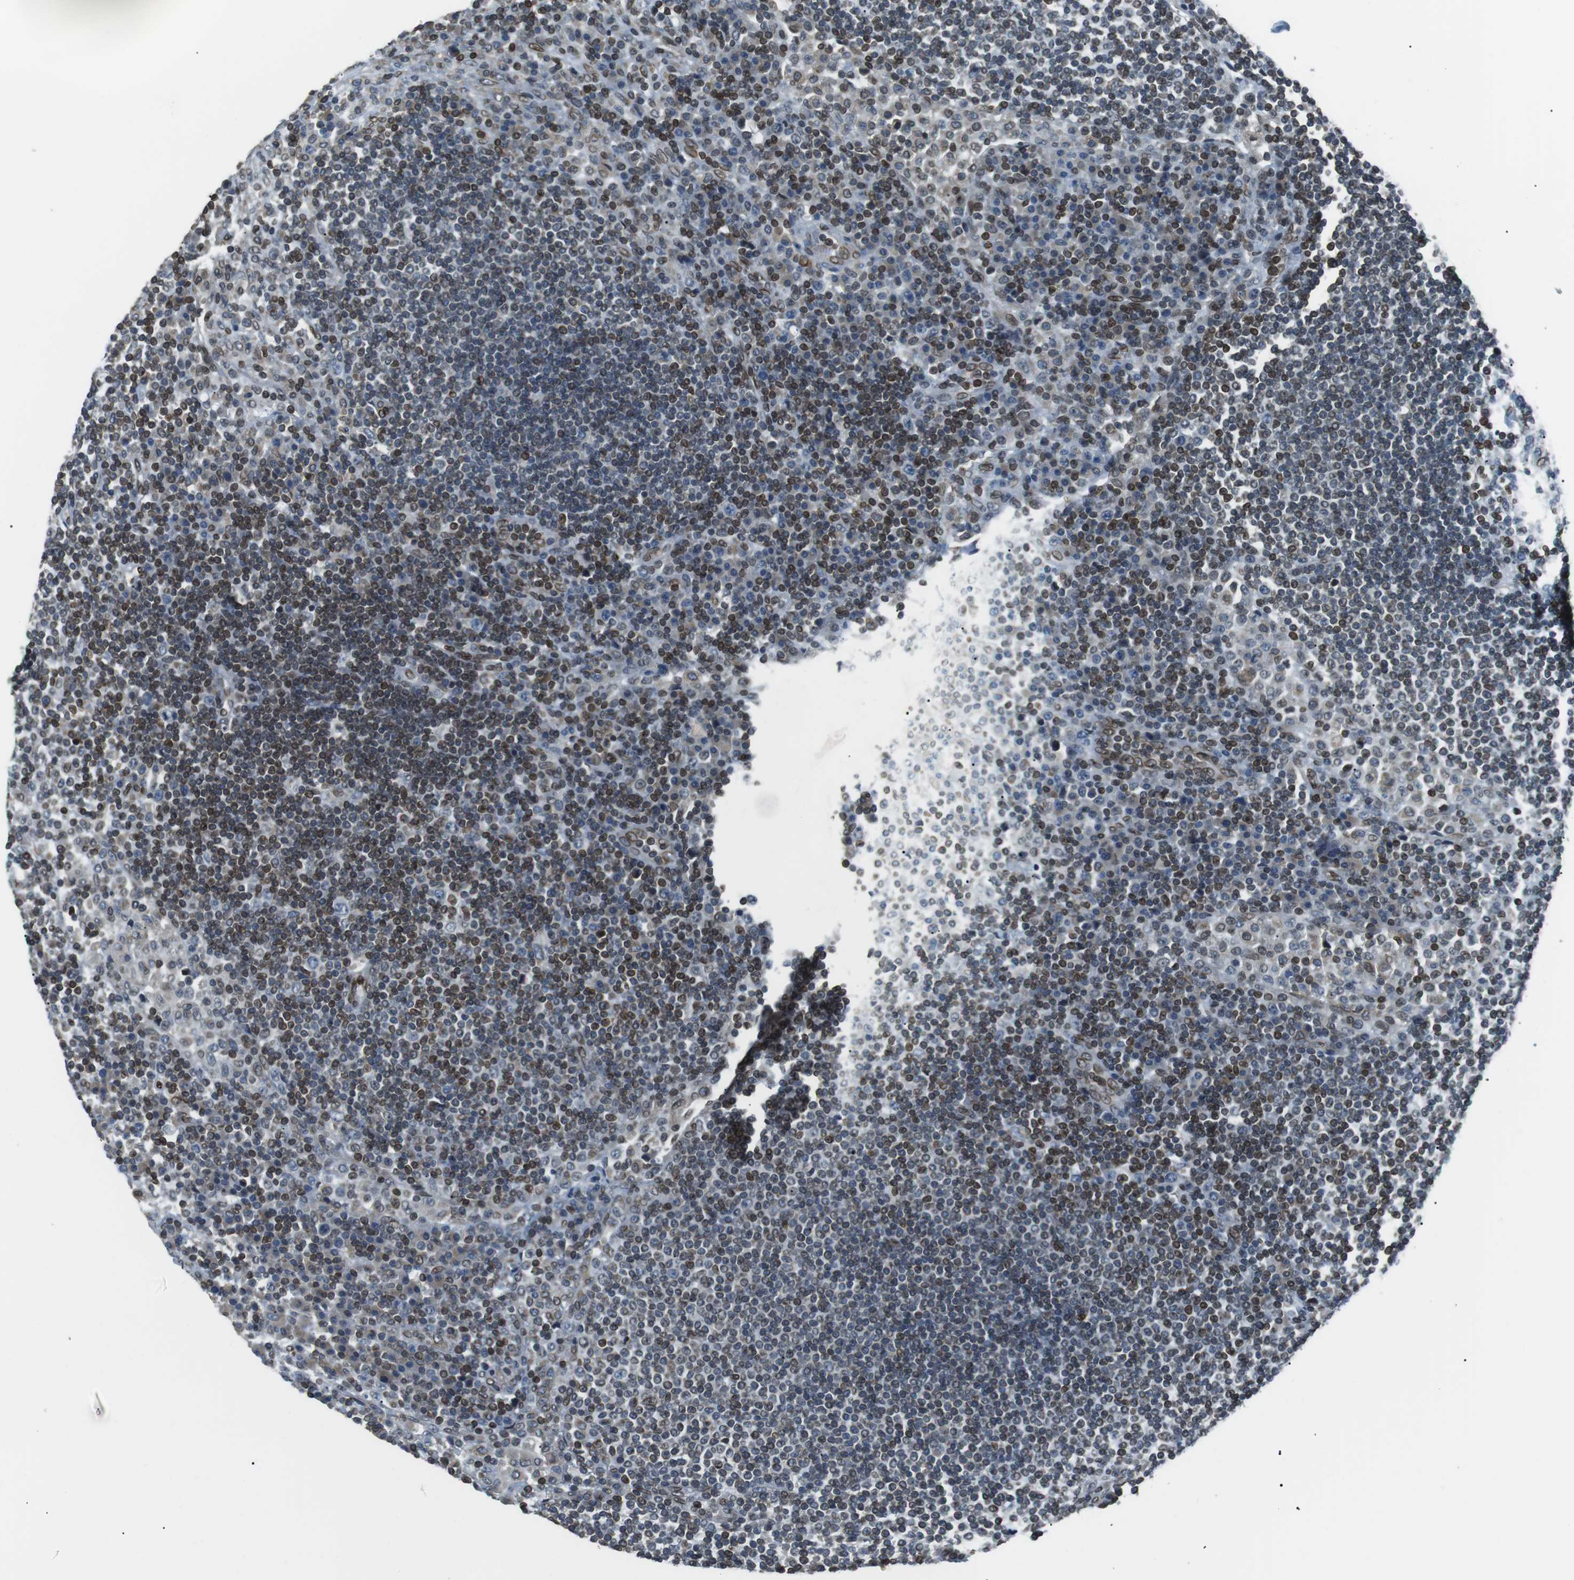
{"staining": {"intensity": "strong", "quantity": "<25%", "location": "cytoplasmic/membranous,nuclear"}, "tissue": "lymph node", "cell_type": "Germinal center cells", "image_type": "normal", "snomed": [{"axis": "morphology", "description": "Normal tissue, NOS"}, {"axis": "topography", "description": "Lymph node"}], "caption": "The photomicrograph exhibits immunohistochemical staining of unremarkable lymph node. There is strong cytoplasmic/membranous,nuclear staining is identified in approximately <25% of germinal center cells.", "gene": "TMX4", "patient": {"sex": "female", "age": 53}}